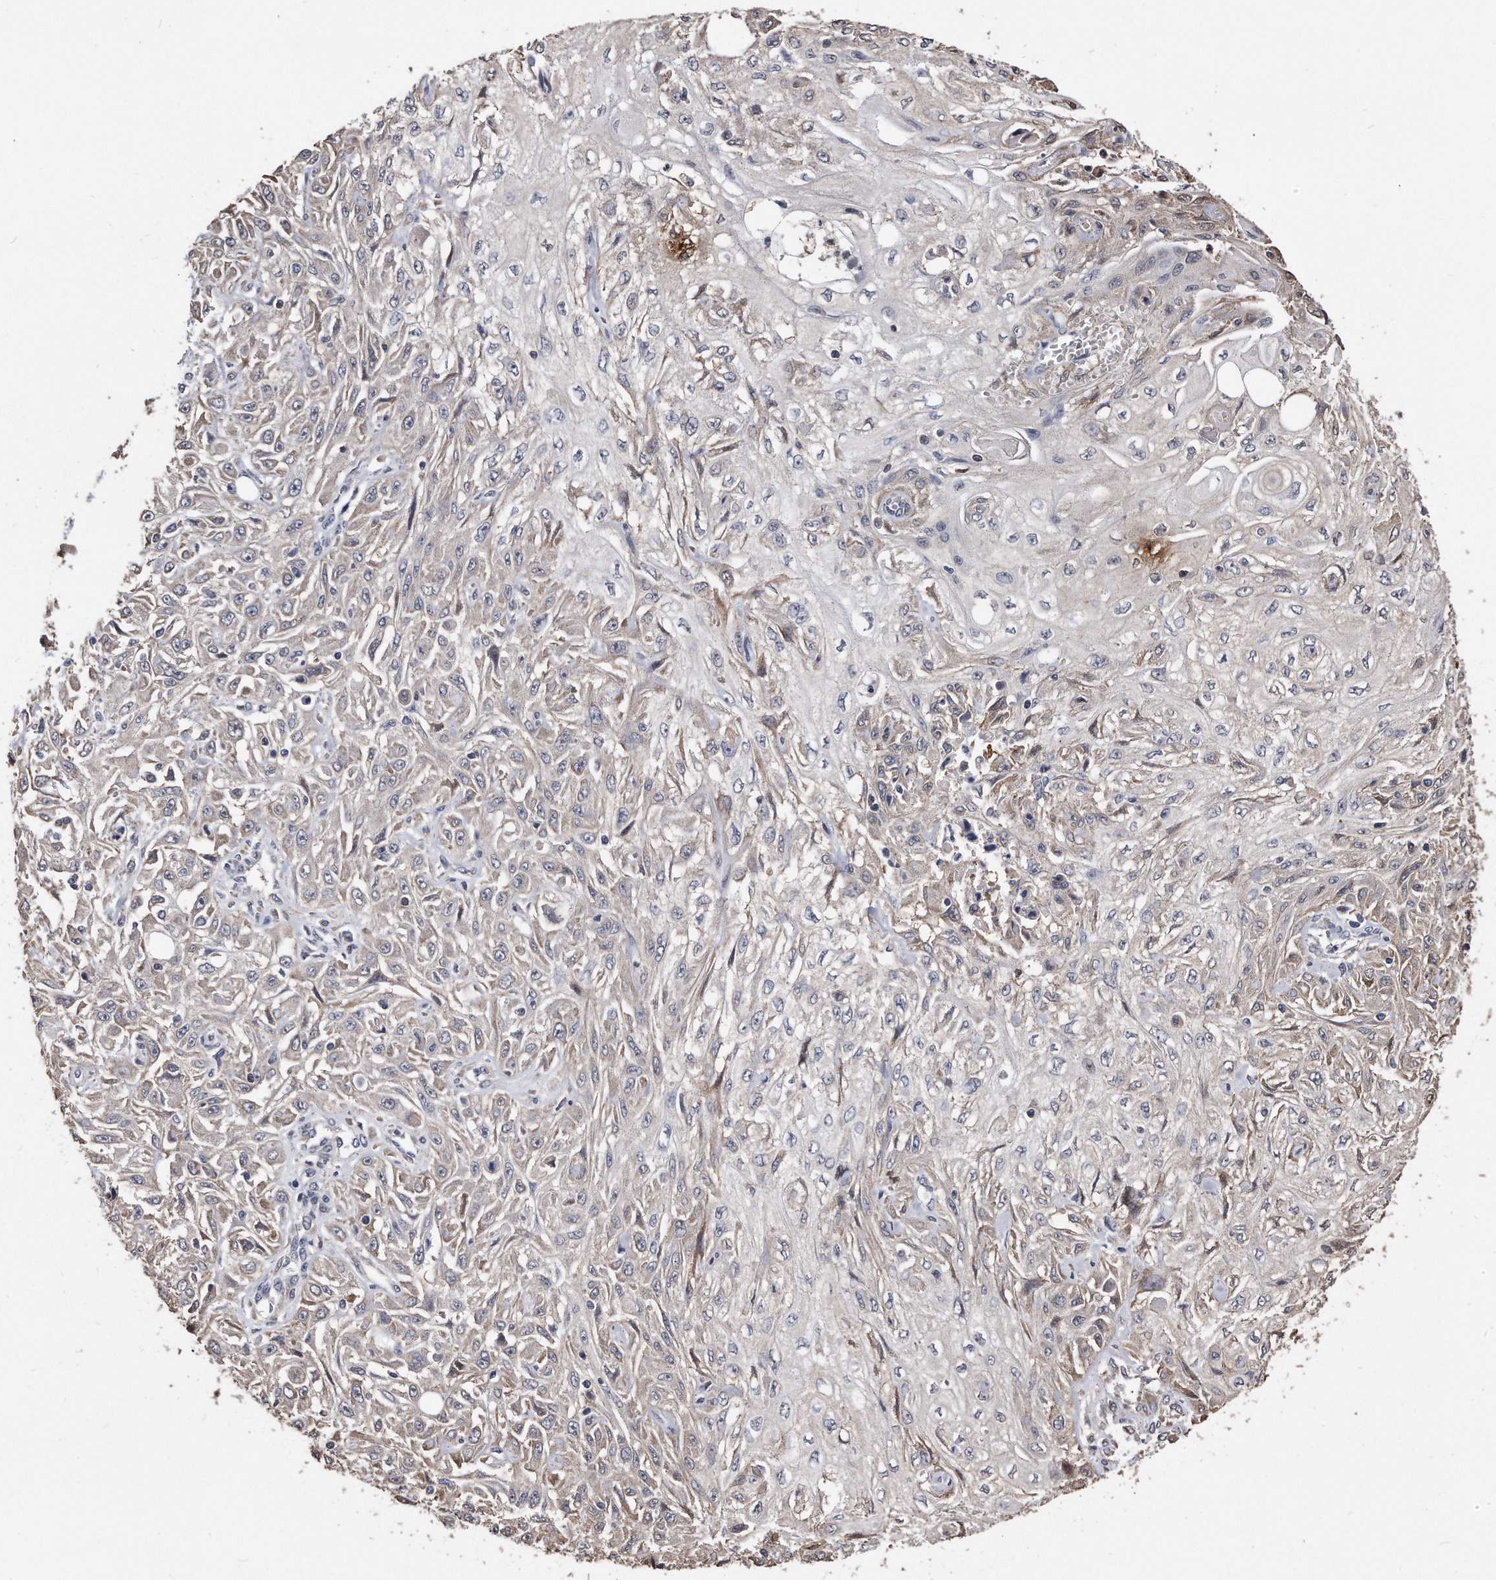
{"staining": {"intensity": "weak", "quantity": "<25%", "location": "cytoplasmic/membranous"}, "tissue": "skin cancer", "cell_type": "Tumor cells", "image_type": "cancer", "snomed": [{"axis": "morphology", "description": "Squamous cell carcinoma, NOS"}, {"axis": "morphology", "description": "Squamous cell carcinoma, metastatic, NOS"}, {"axis": "topography", "description": "Skin"}, {"axis": "topography", "description": "Lymph node"}], "caption": "Skin cancer (squamous cell carcinoma) stained for a protein using immunohistochemistry exhibits no positivity tumor cells.", "gene": "IL20RA", "patient": {"sex": "male", "age": 75}}